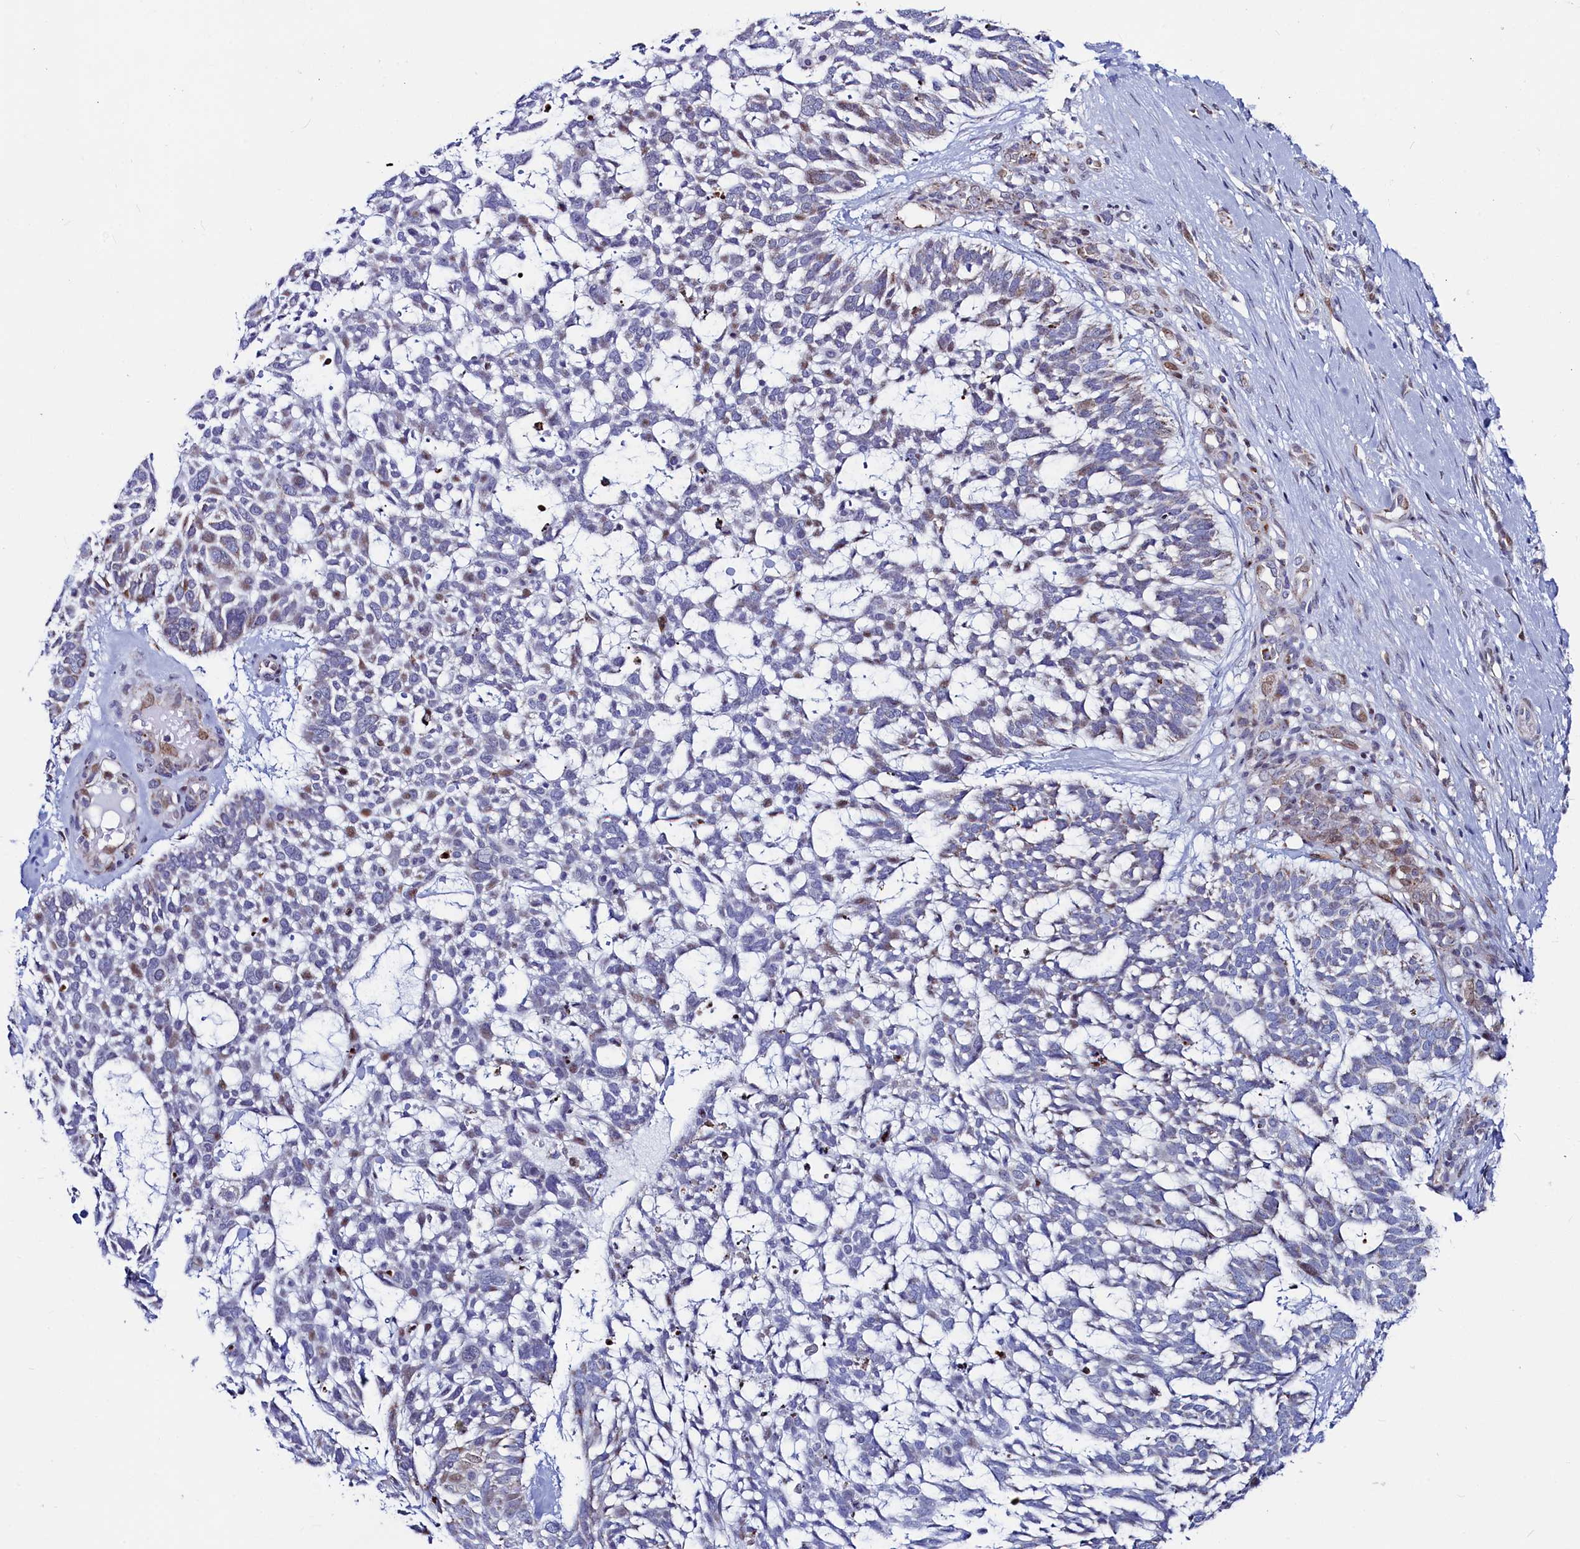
{"staining": {"intensity": "weak", "quantity": "<25%", "location": "cytoplasmic/membranous,nuclear"}, "tissue": "skin cancer", "cell_type": "Tumor cells", "image_type": "cancer", "snomed": [{"axis": "morphology", "description": "Basal cell carcinoma"}, {"axis": "topography", "description": "Skin"}], "caption": "Immunohistochemistry (IHC) of human basal cell carcinoma (skin) shows no expression in tumor cells.", "gene": "HDGFL3", "patient": {"sex": "male", "age": 88}}